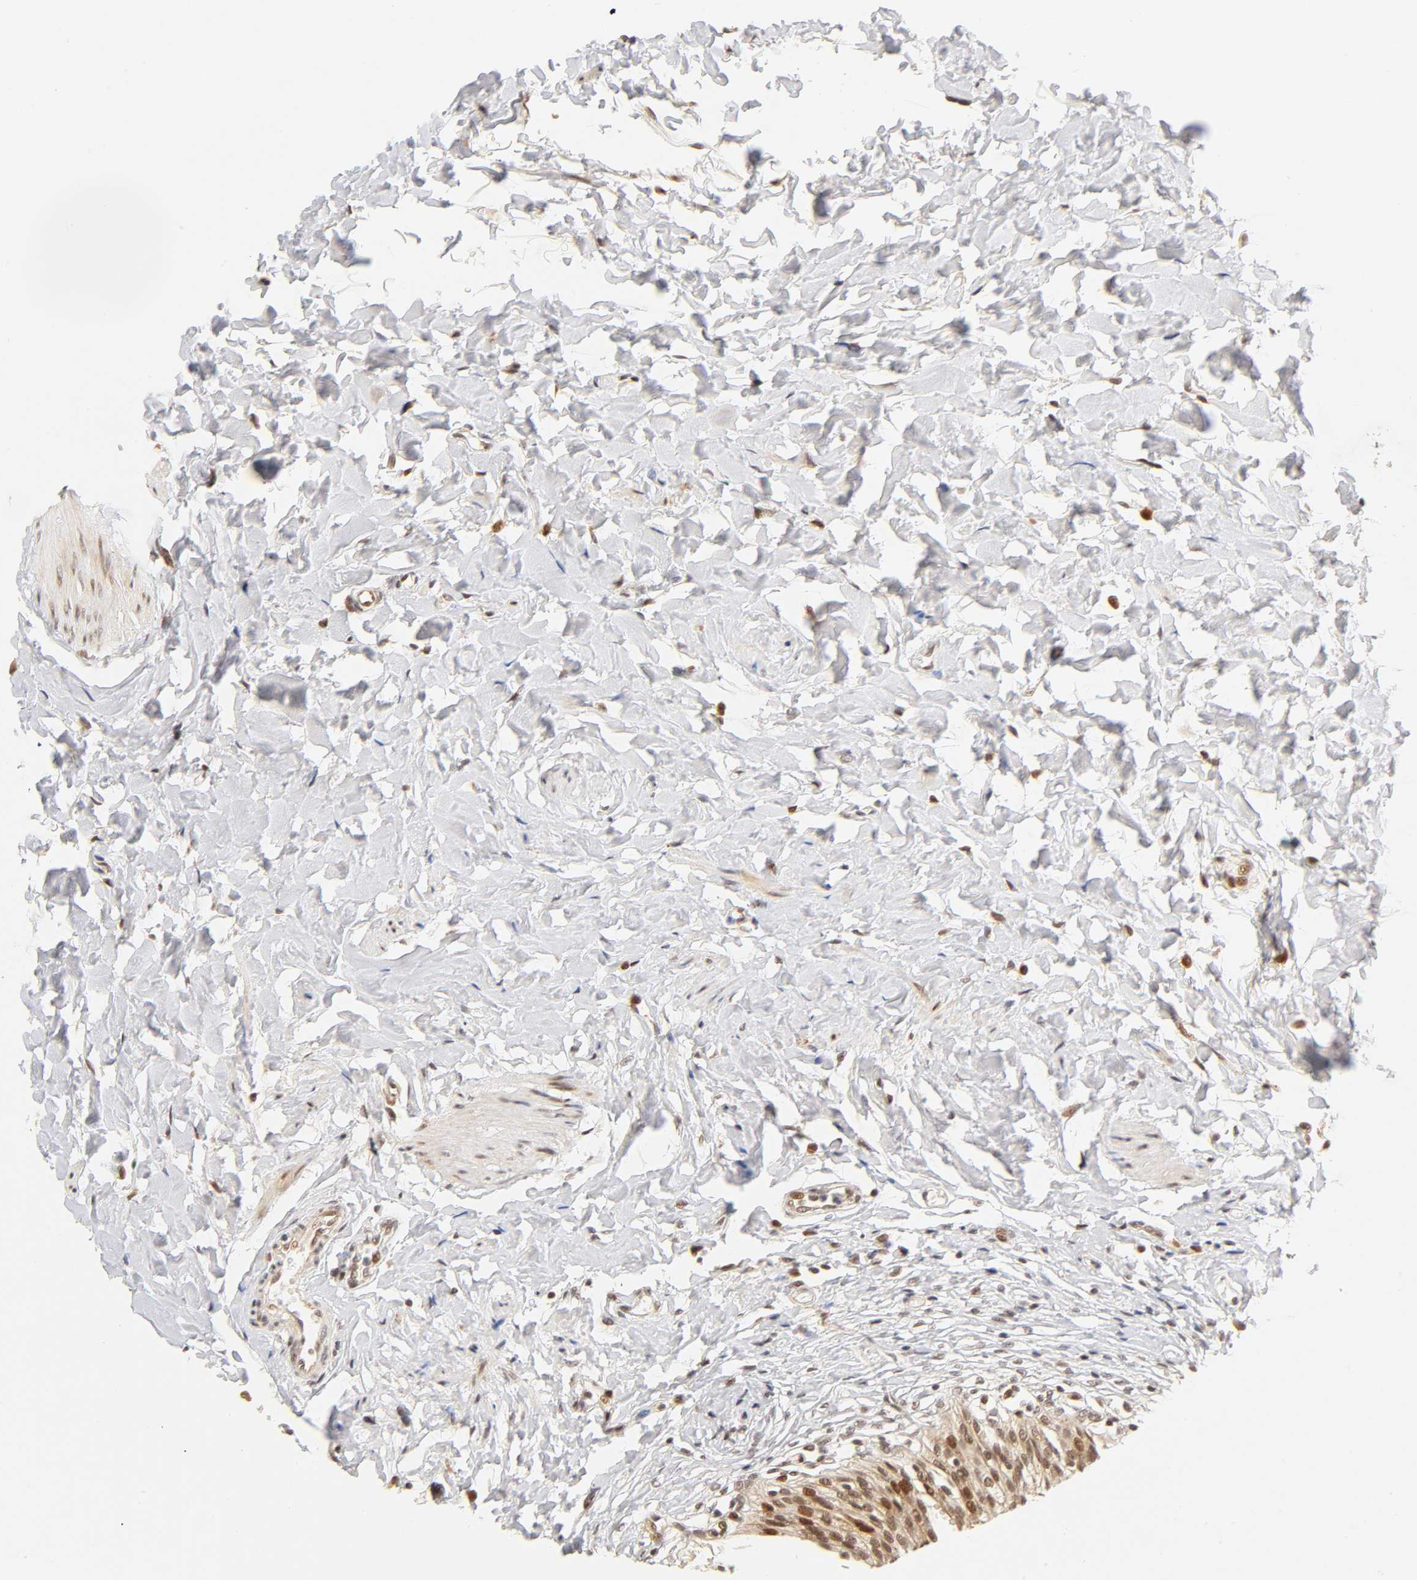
{"staining": {"intensity": "strong", "quantity": ">75%", "location": "cytoplasmic/membranous,nuclear"}, "tissue": "urinary bladder", "cell_type": "Urothelial cells", "image_type": "normal", "snomed": [{"axis": "morphology", "description": "Normal tissue, NOS"}, {"axis": "topography", "description": "Urinary bladder"}], "caption": "DAB immunohistochemical staining of unremarkable urinary bladder demonstrates strong cytoplasmic/membranous,nuclear protein expression in approximately >75% of urothelial cells.", "gene": "TAF10", "patient": {"sex": "female", "age": 80}}